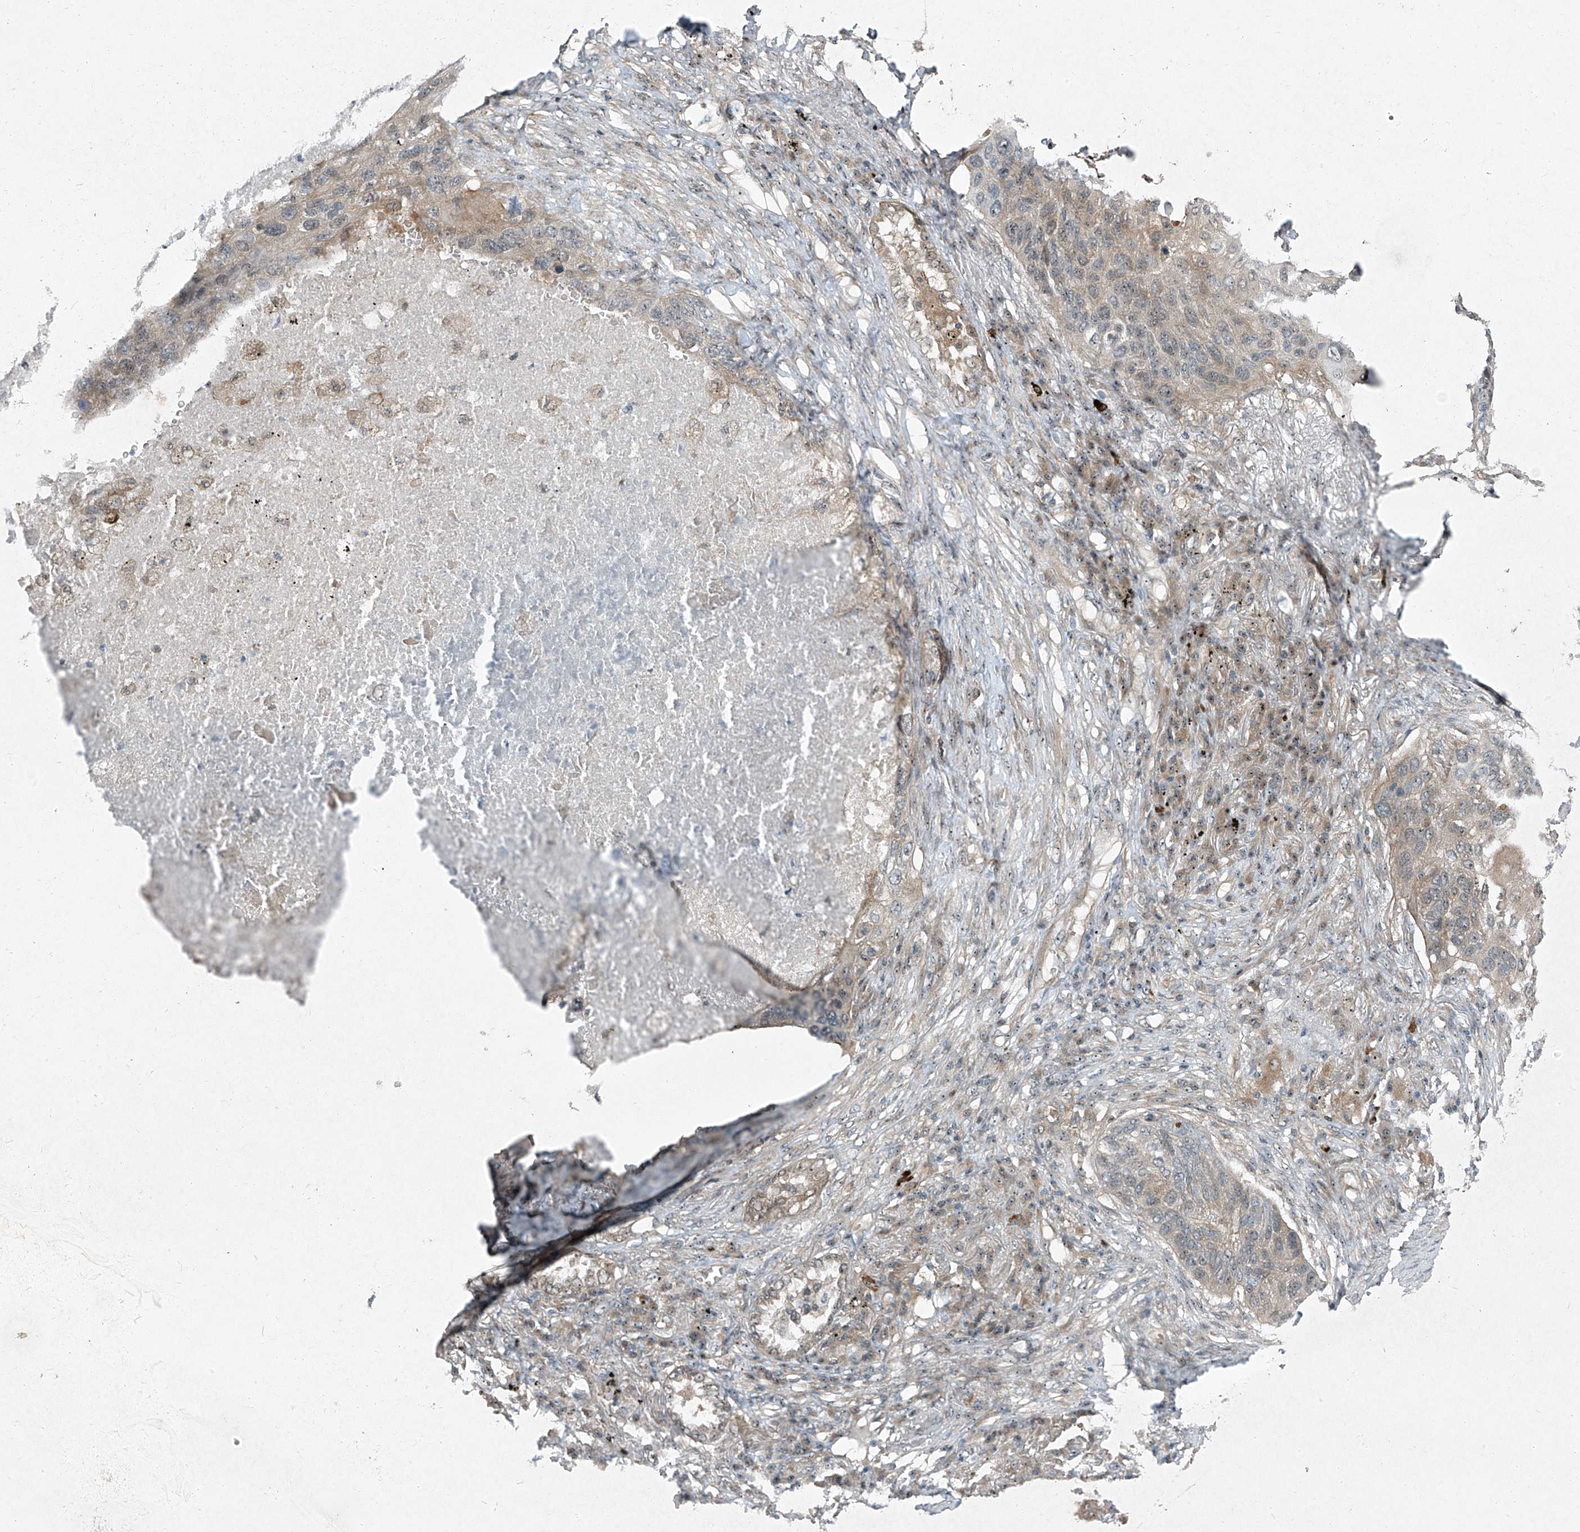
{"staining": {"intensity": "weak", "quantity": "<25%", "location": "cytoplasmic/membranous"}, "tissue": "lung cancer", "cell_type": "Tumor cells", "image_type": "cancer", "snomed": [{"axis": "morphology", "description": "Squamous cell carcinoma, NOS"}, {"axis": "topography", "description": "Lung"}], "caption": "There is no significant staining in tumor cells of lung cancer (squamous cell carcinoma). (DAB (3,3'-diaminobenzidine) immunohistochemistry (IHC) with hematoxylin counter stain).", "gene": "PPCS", "patient": {"sex": "female", "age": 63}}